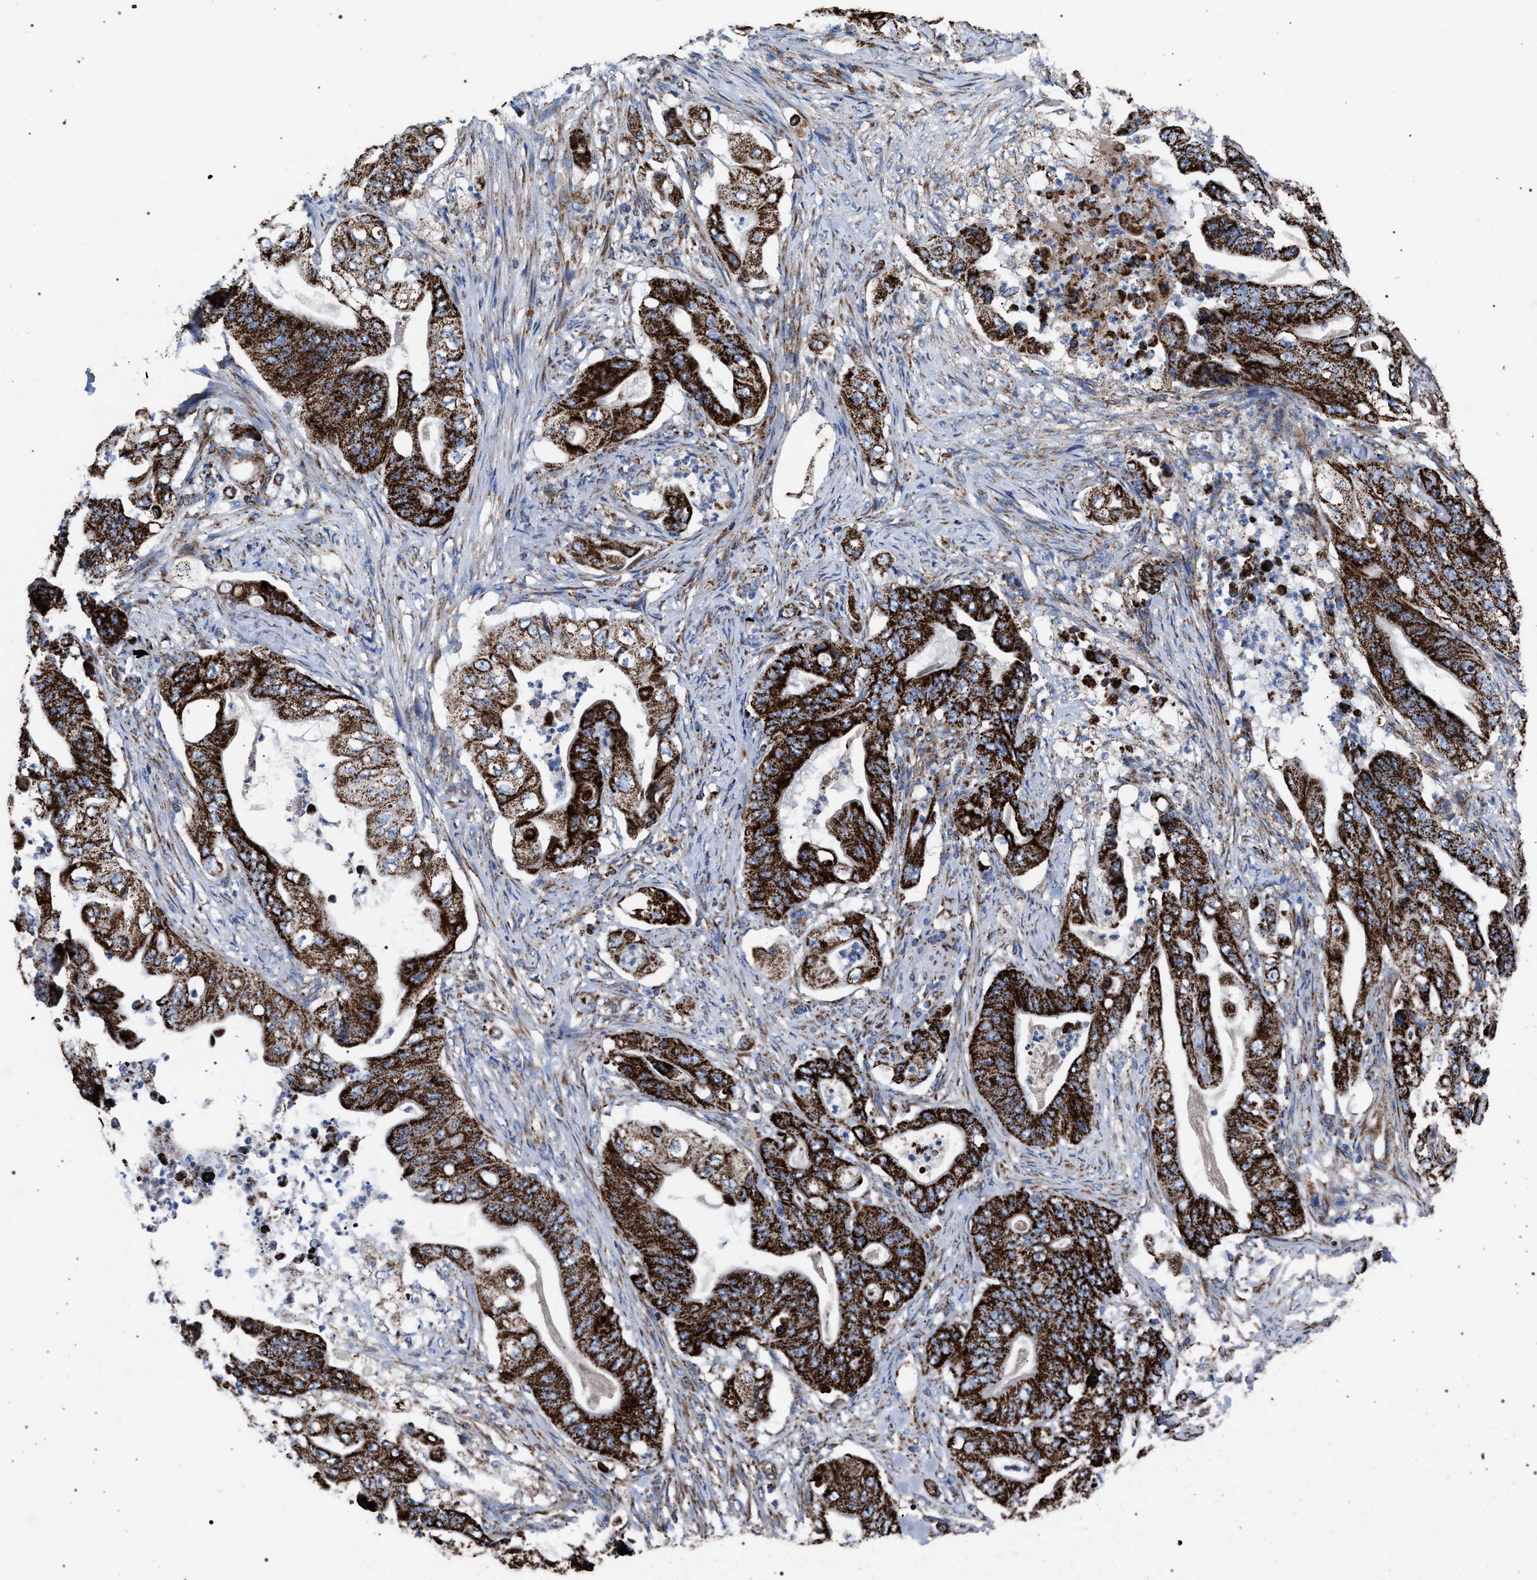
{"staining": {"intensity": "strong", "quantity": ">75%", "location": "cytoplasmic/membranous"}, "tissue": "stomach cancer", "cell_type": "Tumor cells", "image_type": "cancer", "snomed": [{"axis": "morphology", "description": "Adenocarcinoma, NOS"}, {"axis": "topography", "description": "Stomach"}], "caption": "A high amount of strong cytoplasmic/membranous expression is identified in about >75% of tumor cells in stomach cancer tissue.", "gene": "VPS13A", "patient": {"sex": "female", "age": 73}}